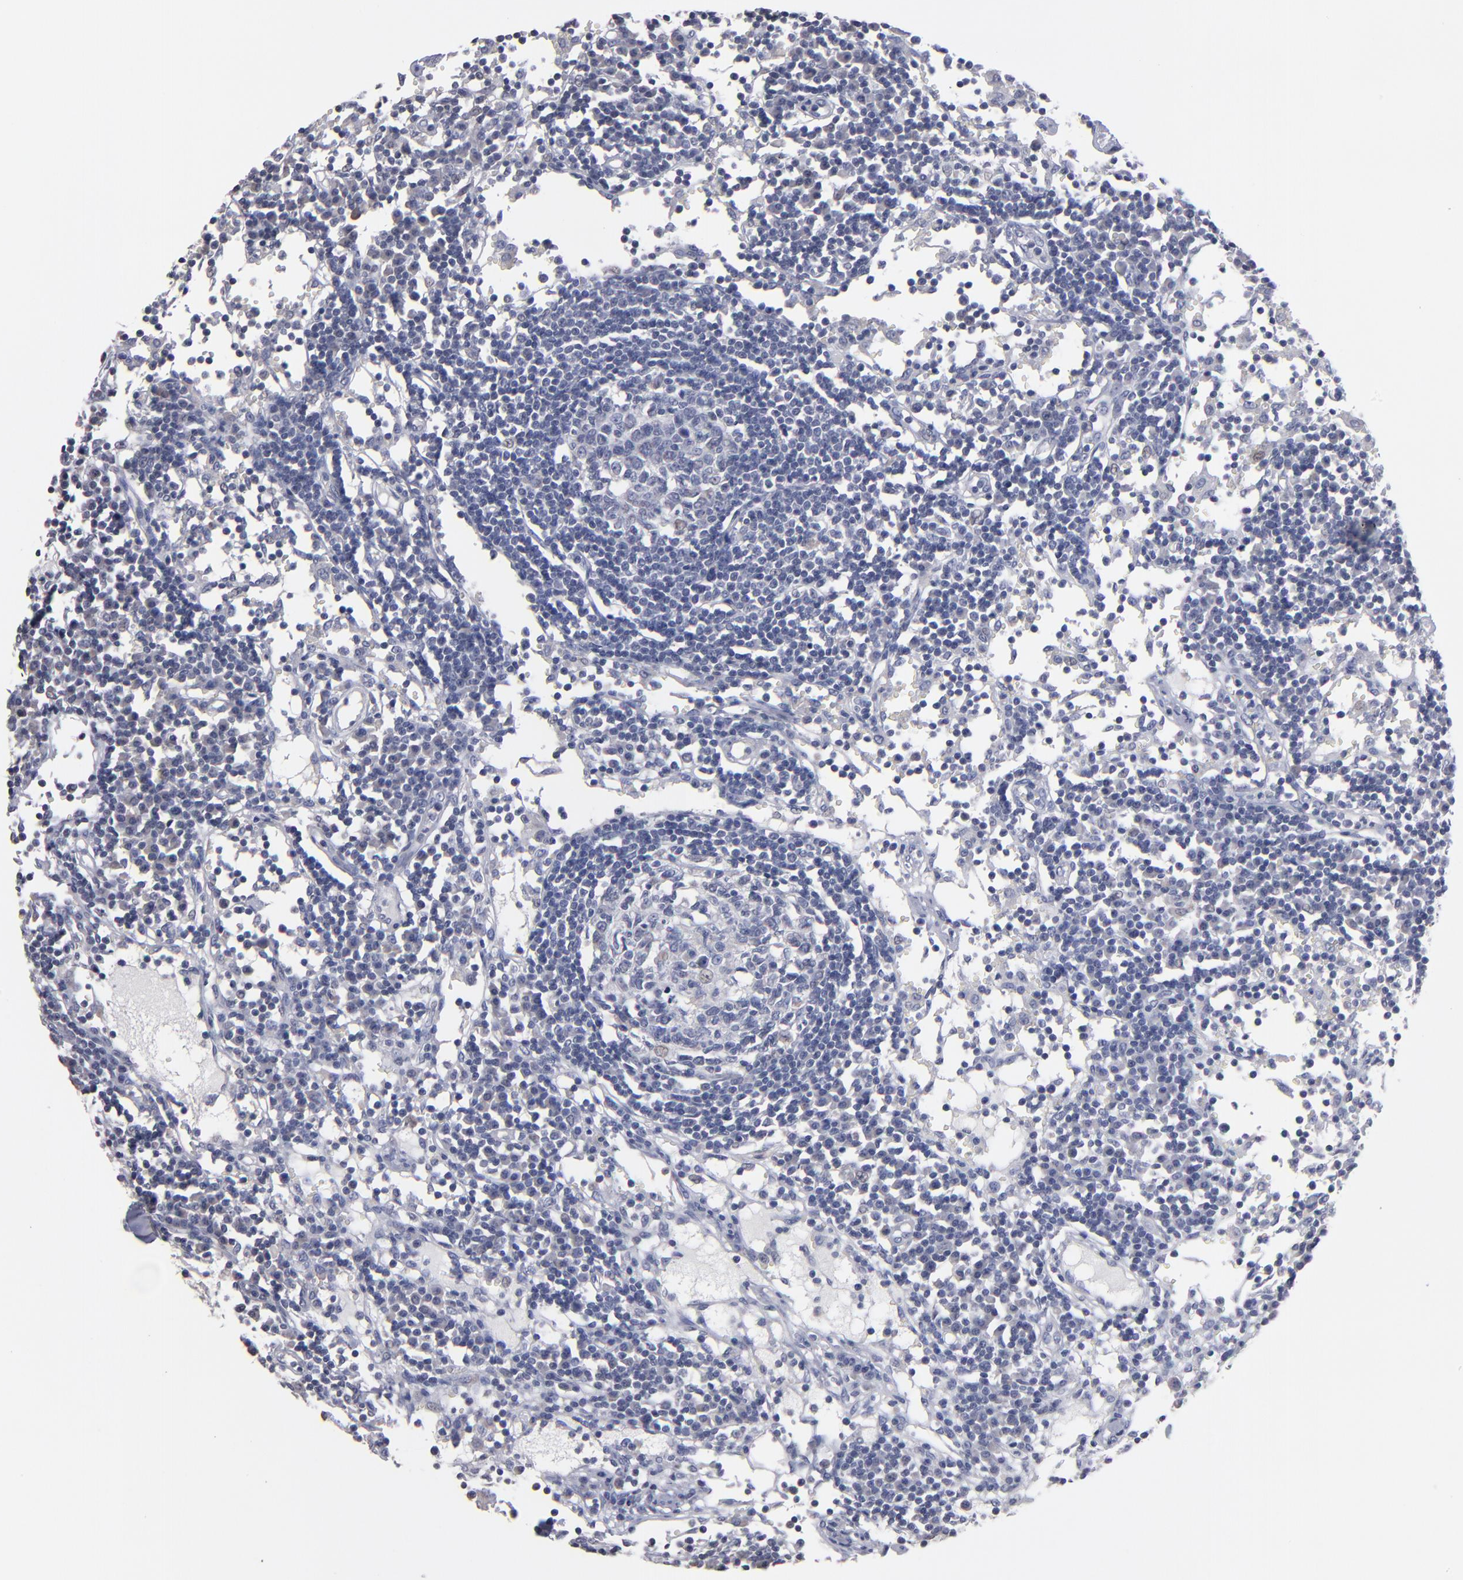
{"staining": {"intensity": "weak", "quantity": "<25%", "location": "nuclear"}, "tissue": "lymph node", "cell_type": "Germinal center cells", "image_type": "normal", "snomed": [{"axis": "morphology", "description": "Normal tissue, NOS"}, {"axis": "topography", "description": "Lymph node"}], "caption": "Lymph node stained for a protein using immunohistochemistry (IHC) demonstrates no staining germinal center cells.", "gene": "RPH3A", "patient": {"sex": "female", "age": 55}}